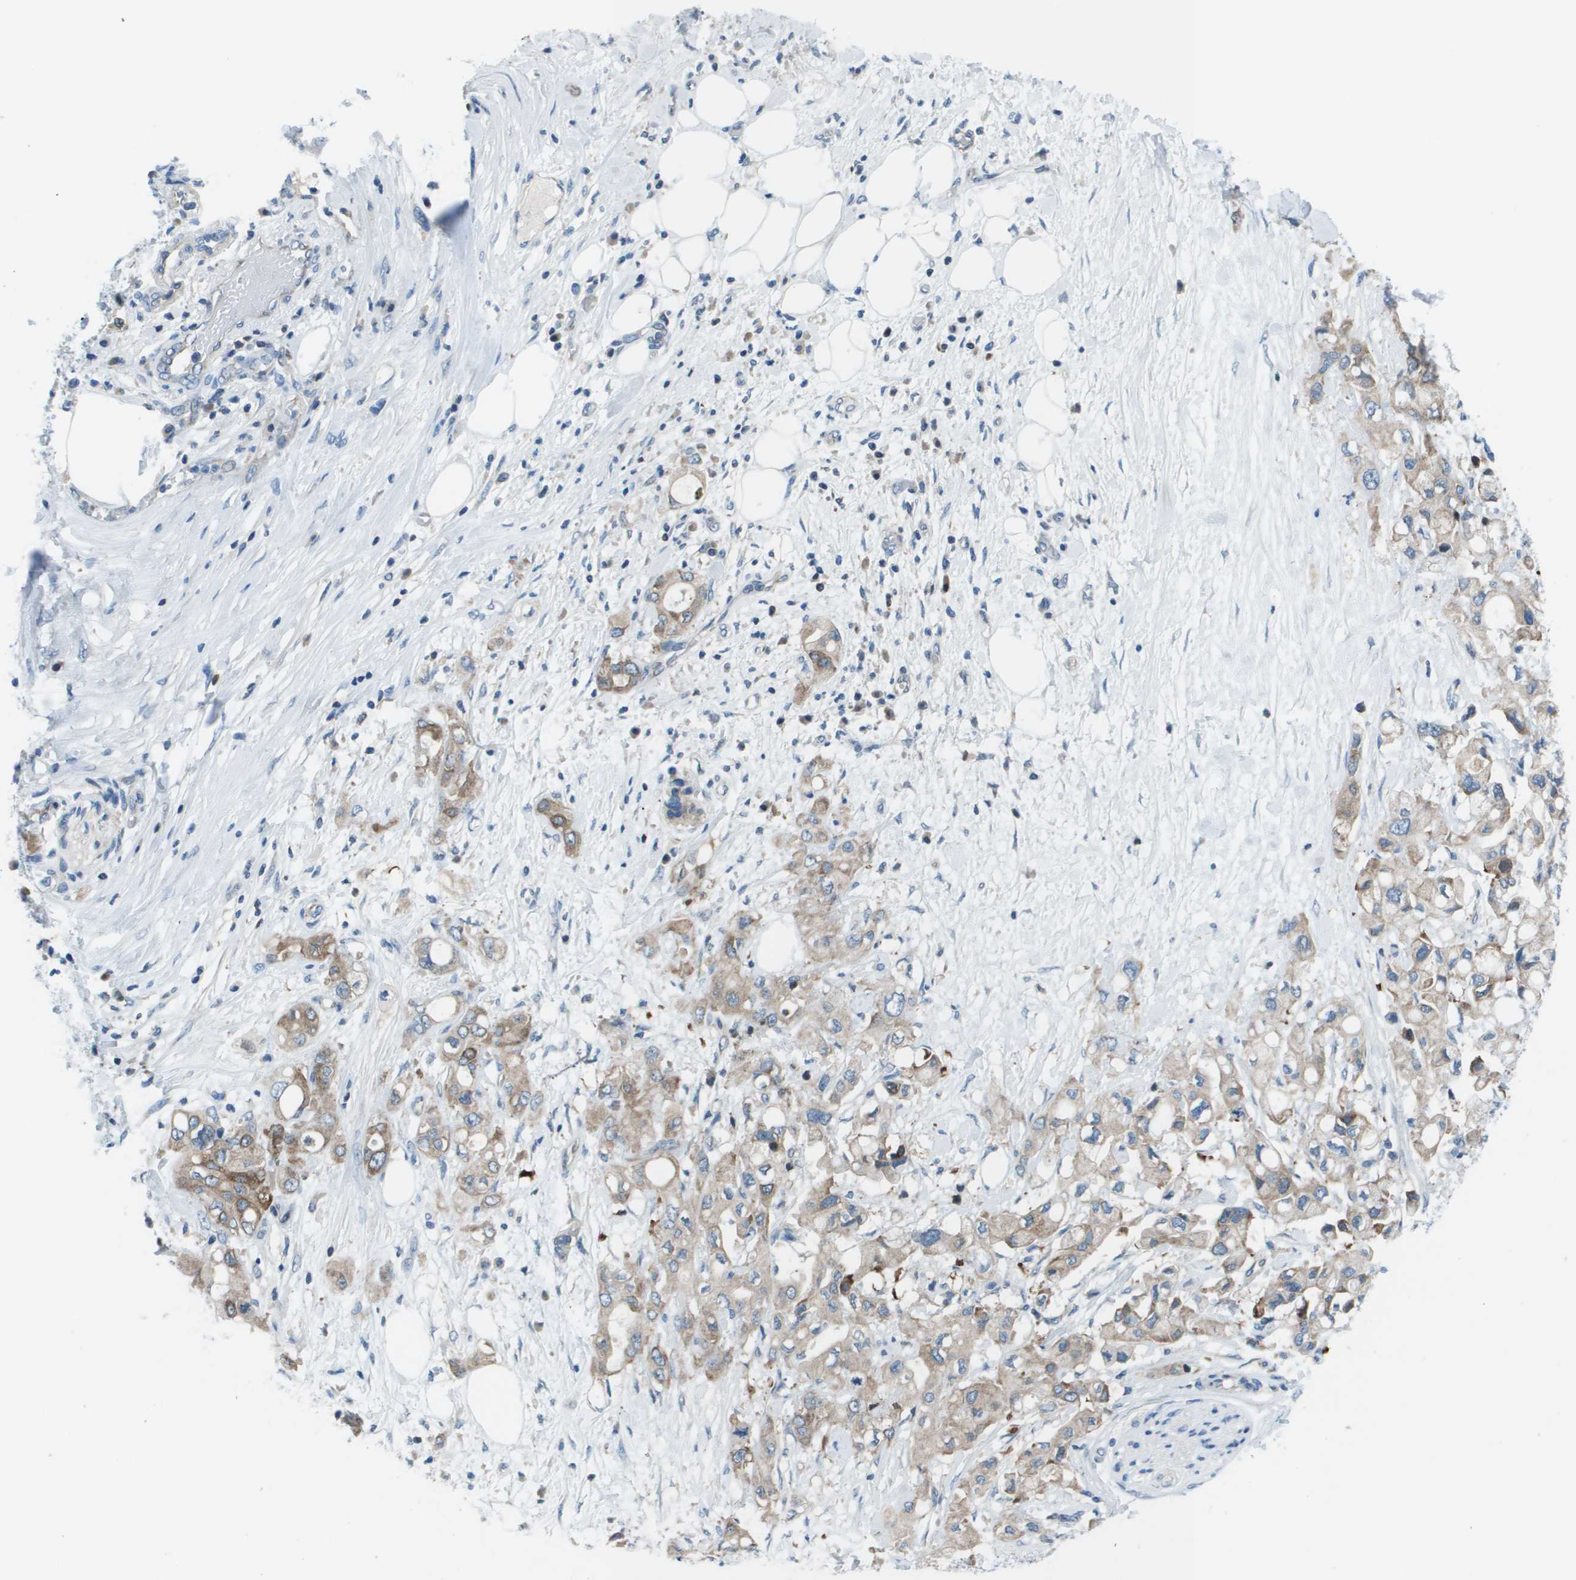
{"staining": {"intensity": "weak", "quantity": ">75%", "location": "cytoplasmic/membranous"}, "tissue": "pancreatic cancer", "cell_type": "Tumor cells", "image_type": "cancer", "snomed": [{"axis": "morphology", "description": "Adenocarcinoma, NOS"}, {"axis": "topography", "description": "Pancreas"}], "caption": "This is a histology image of immunohistochemistry staining of pancreatic adenocarcinoma, which shows weak expression in the cytoplasmic/membranous of tumor cells.", "gene": "STIP1", "patient": {"sex": "female", "age": 56}}